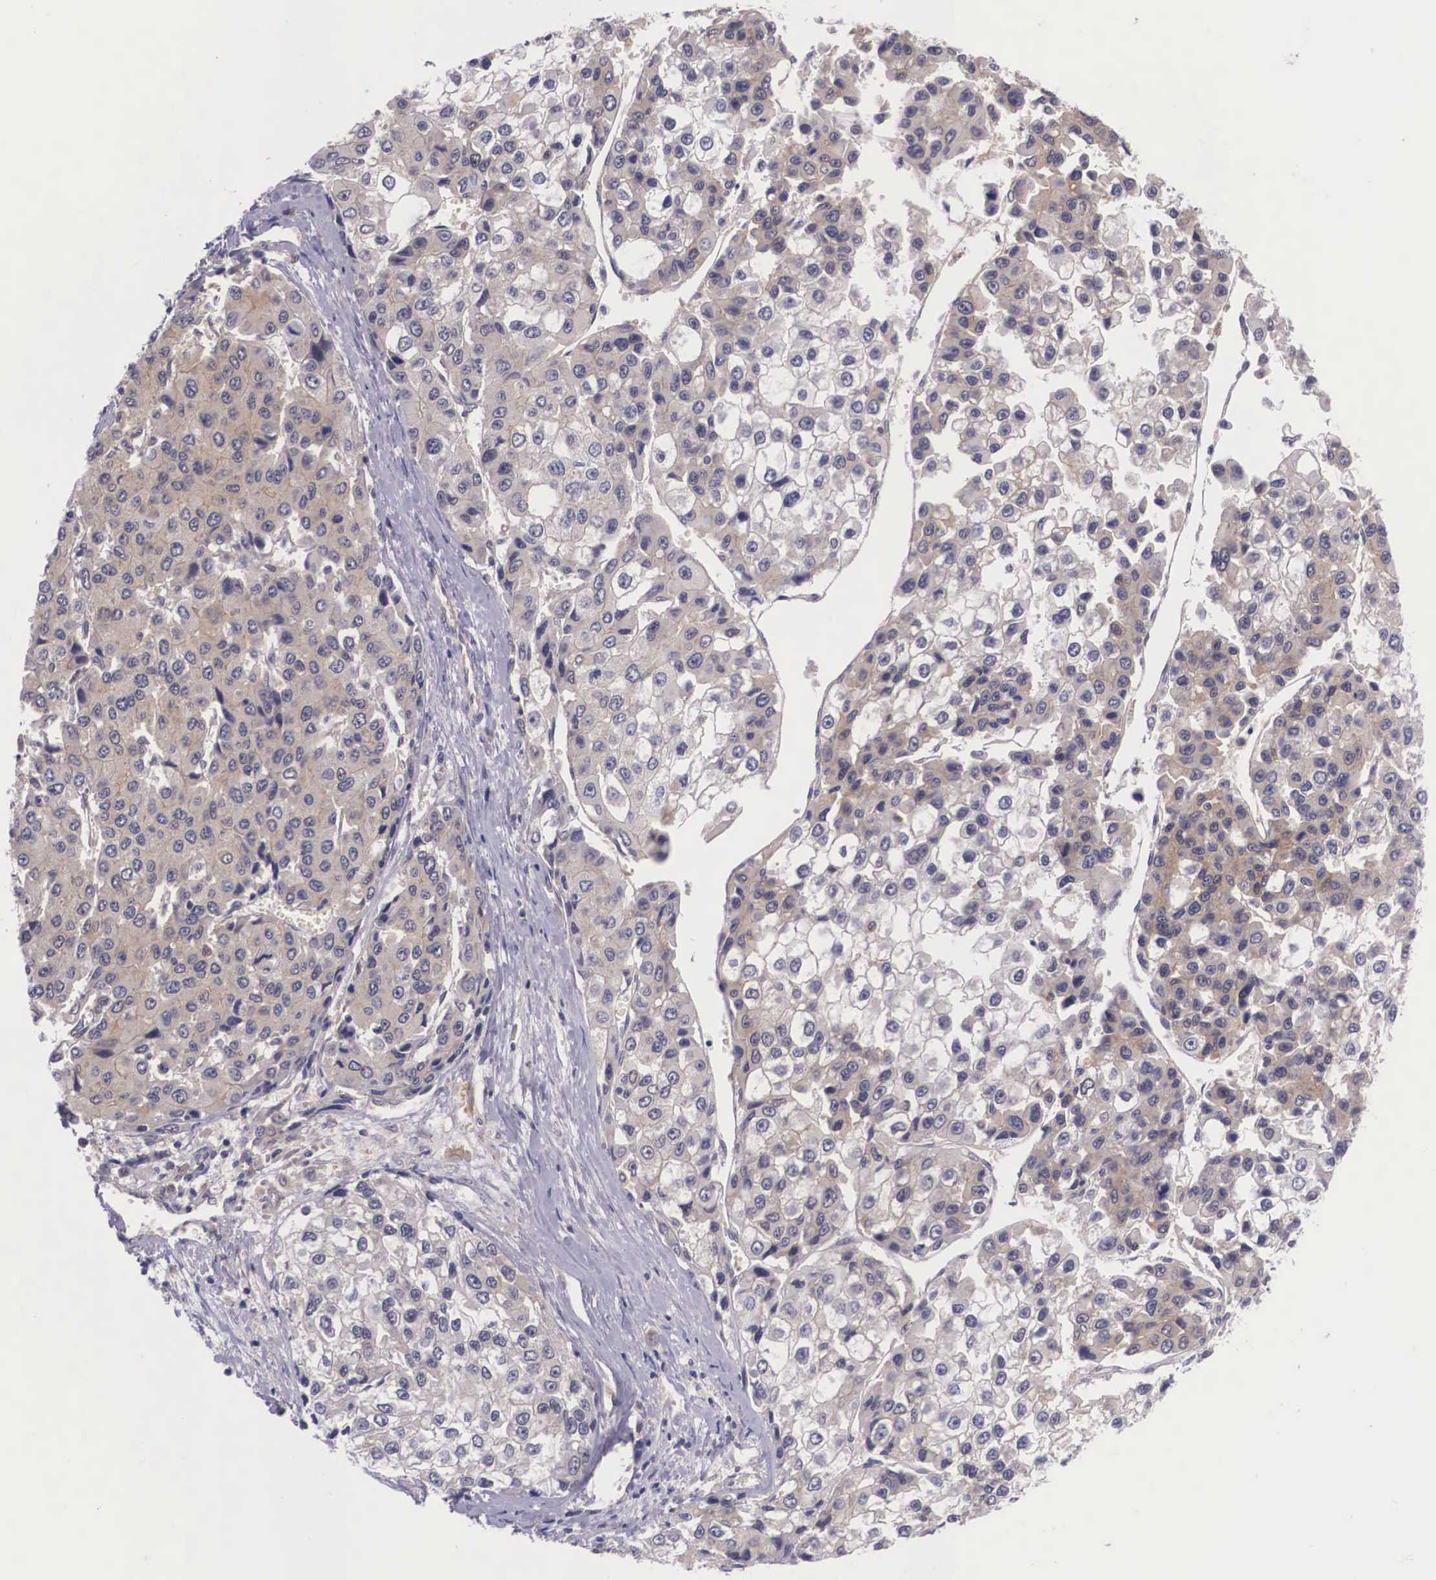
{"staining": {"intensity": "weak", "quantity": "<25%", "location": "cytoplasmic/membranous"}, "tissue": "liver cancer", "cell_type": "Tumor cells", "image_type": "cancer", "snomed": [{"axis": "morphology", "description": "Carcinoma, Hepatocellular, NOS"}, {"axis": "topography", "description": "Liver"}], "caption": "IHC of human hepatocellular carcinoma (liver) shows no staining in tumor cells.", "gene": "IGBP1", "patient": {"sex": "female", "age": 66}}